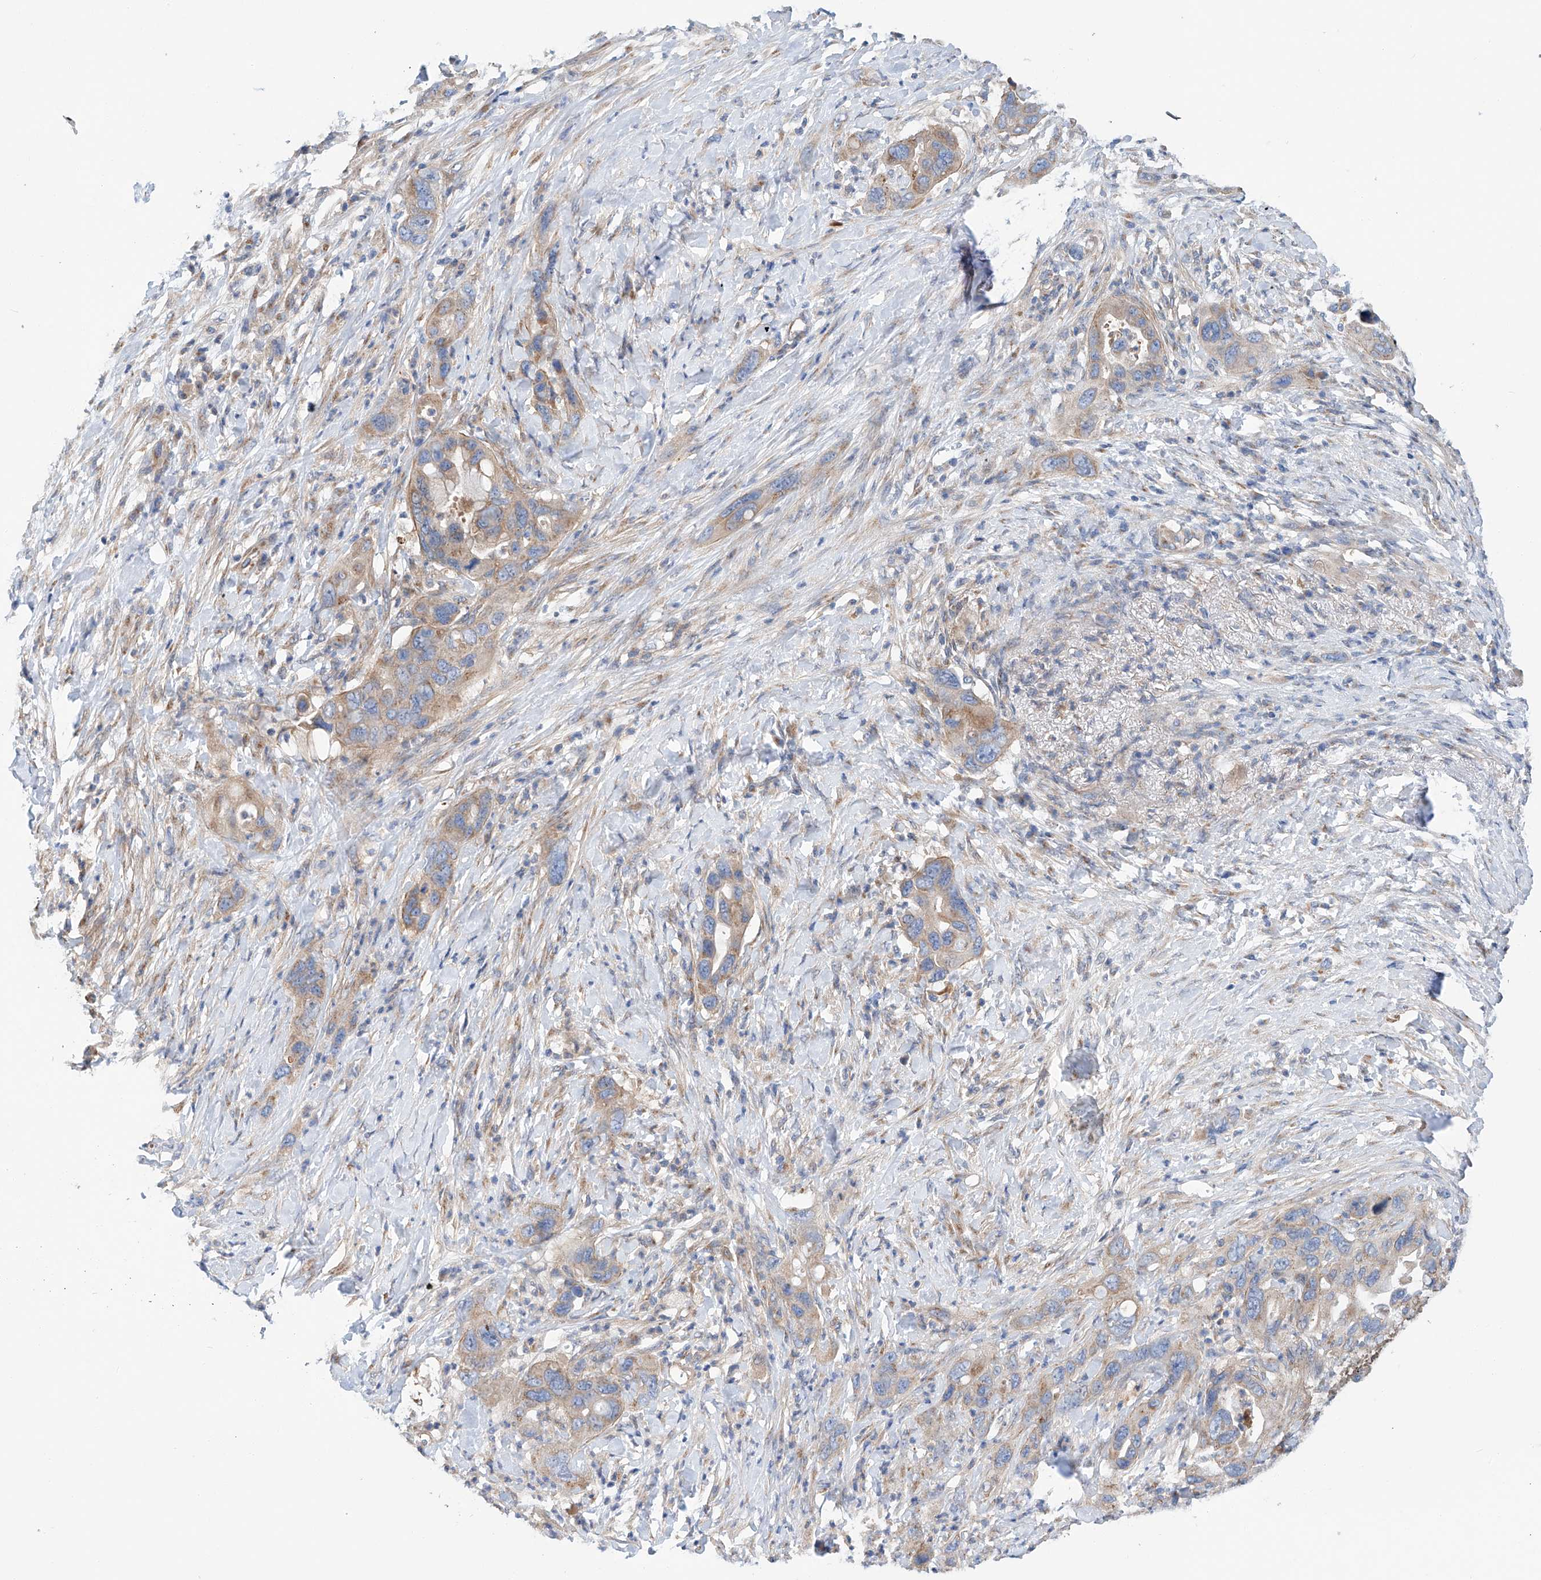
{"staining": {"intensity": "weak", "quantity": ">75%", "location": "cytoplasmic/membranous"}, "tissue": "pancreatic cancer", "cell_type": "Tumor cells", "image_type": "cancer", "snomed": [{"axis": "morphology", "description": "Adenocarcinoma, NOS"}, {"axis": "topography", "description": "Pancreas"}], "caption": "The immunohistochemical stain labels weak cytoplasmic/membranous expression in tumor cells of pancreatic cancer tissue.", "gene": "SLC22A7", "patient": {"sex": "female", "age": 71}}